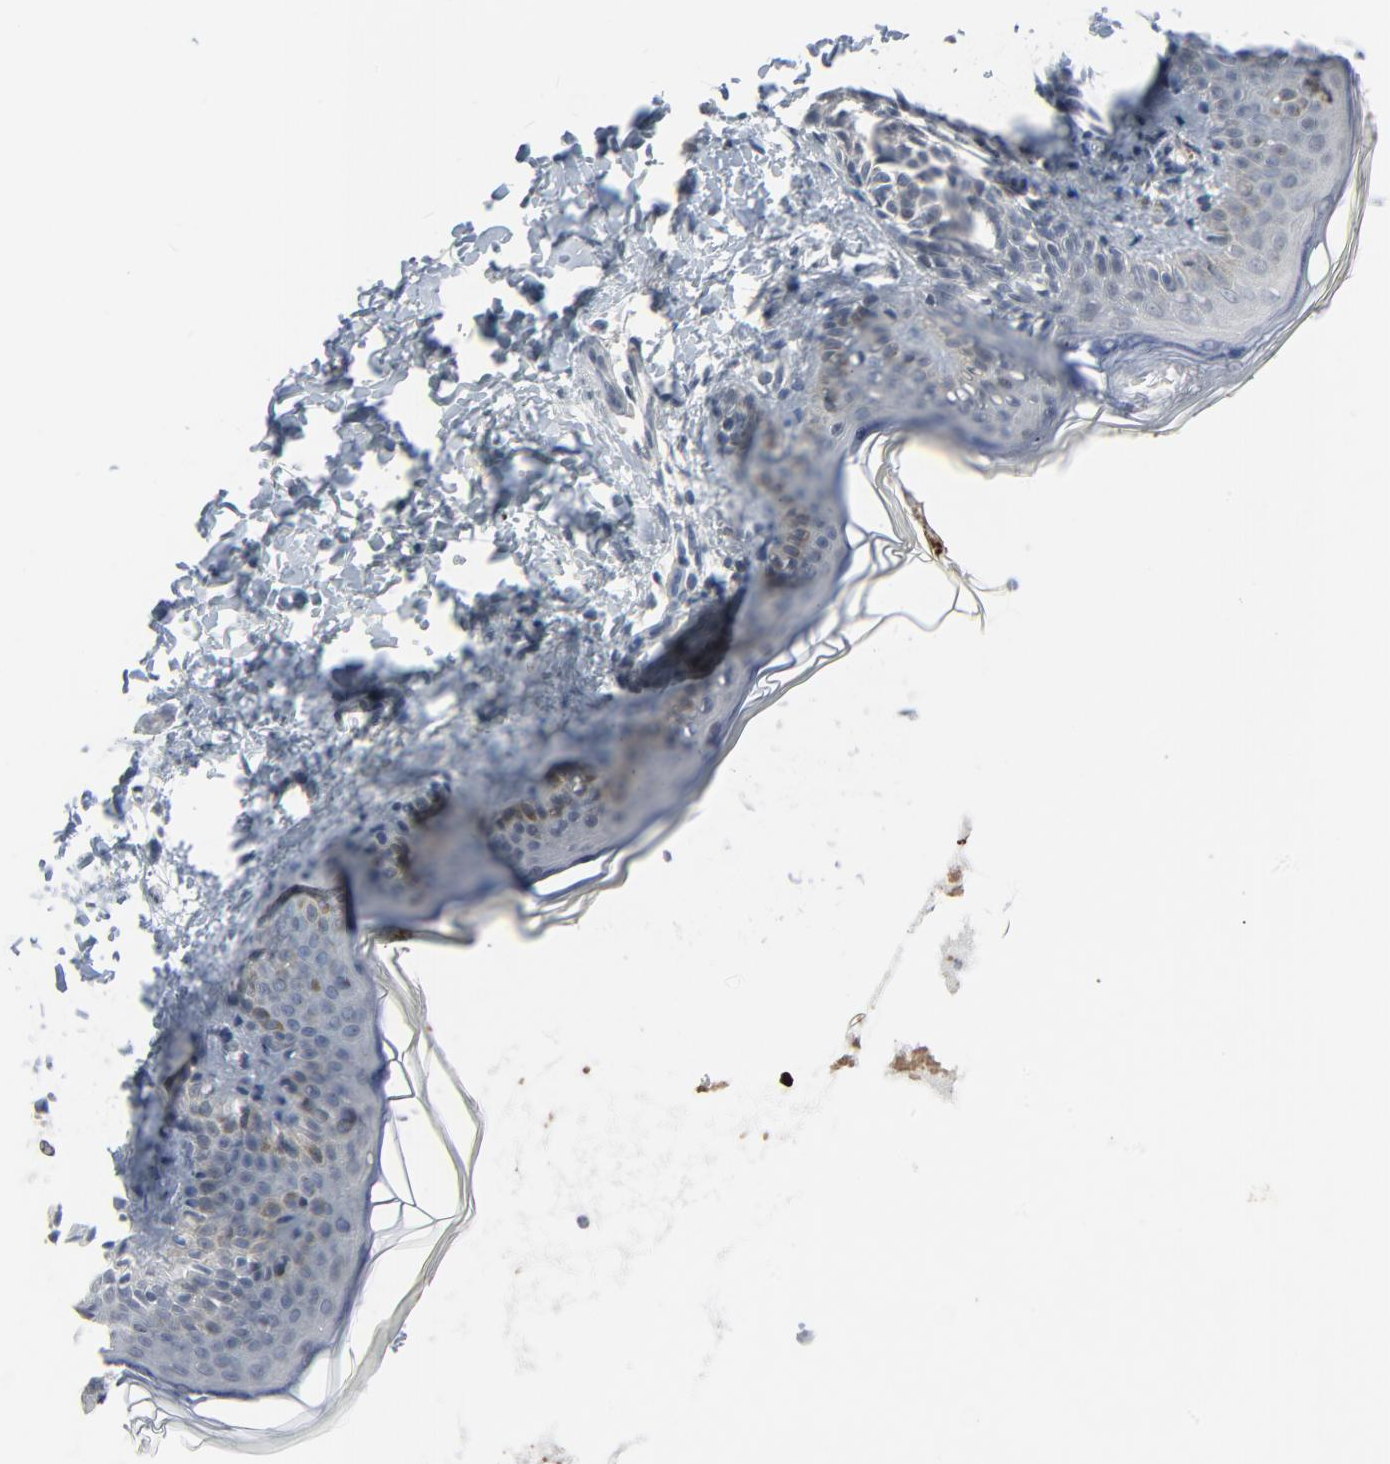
{"staining": {"intensity": "negative", "quantity": "none", "location": "none"}, "tissue": "skin", "cell_type": "Fibroblasts", "image_type": "normal", "snomed": [{"axis": "morphology", "description": "Normal tissue, NOS"}, {"axis": "topography", "description": "Skin"}], "caption": "A histopathology image of human skin is negative for staining in fibroblasts. (DAB (3,3'-diaminobenzidine) immunohistochemistry with hematoxylin counter stain).", "gene": "SAGE1", "patient": {"sex": "female", "age": 4}}